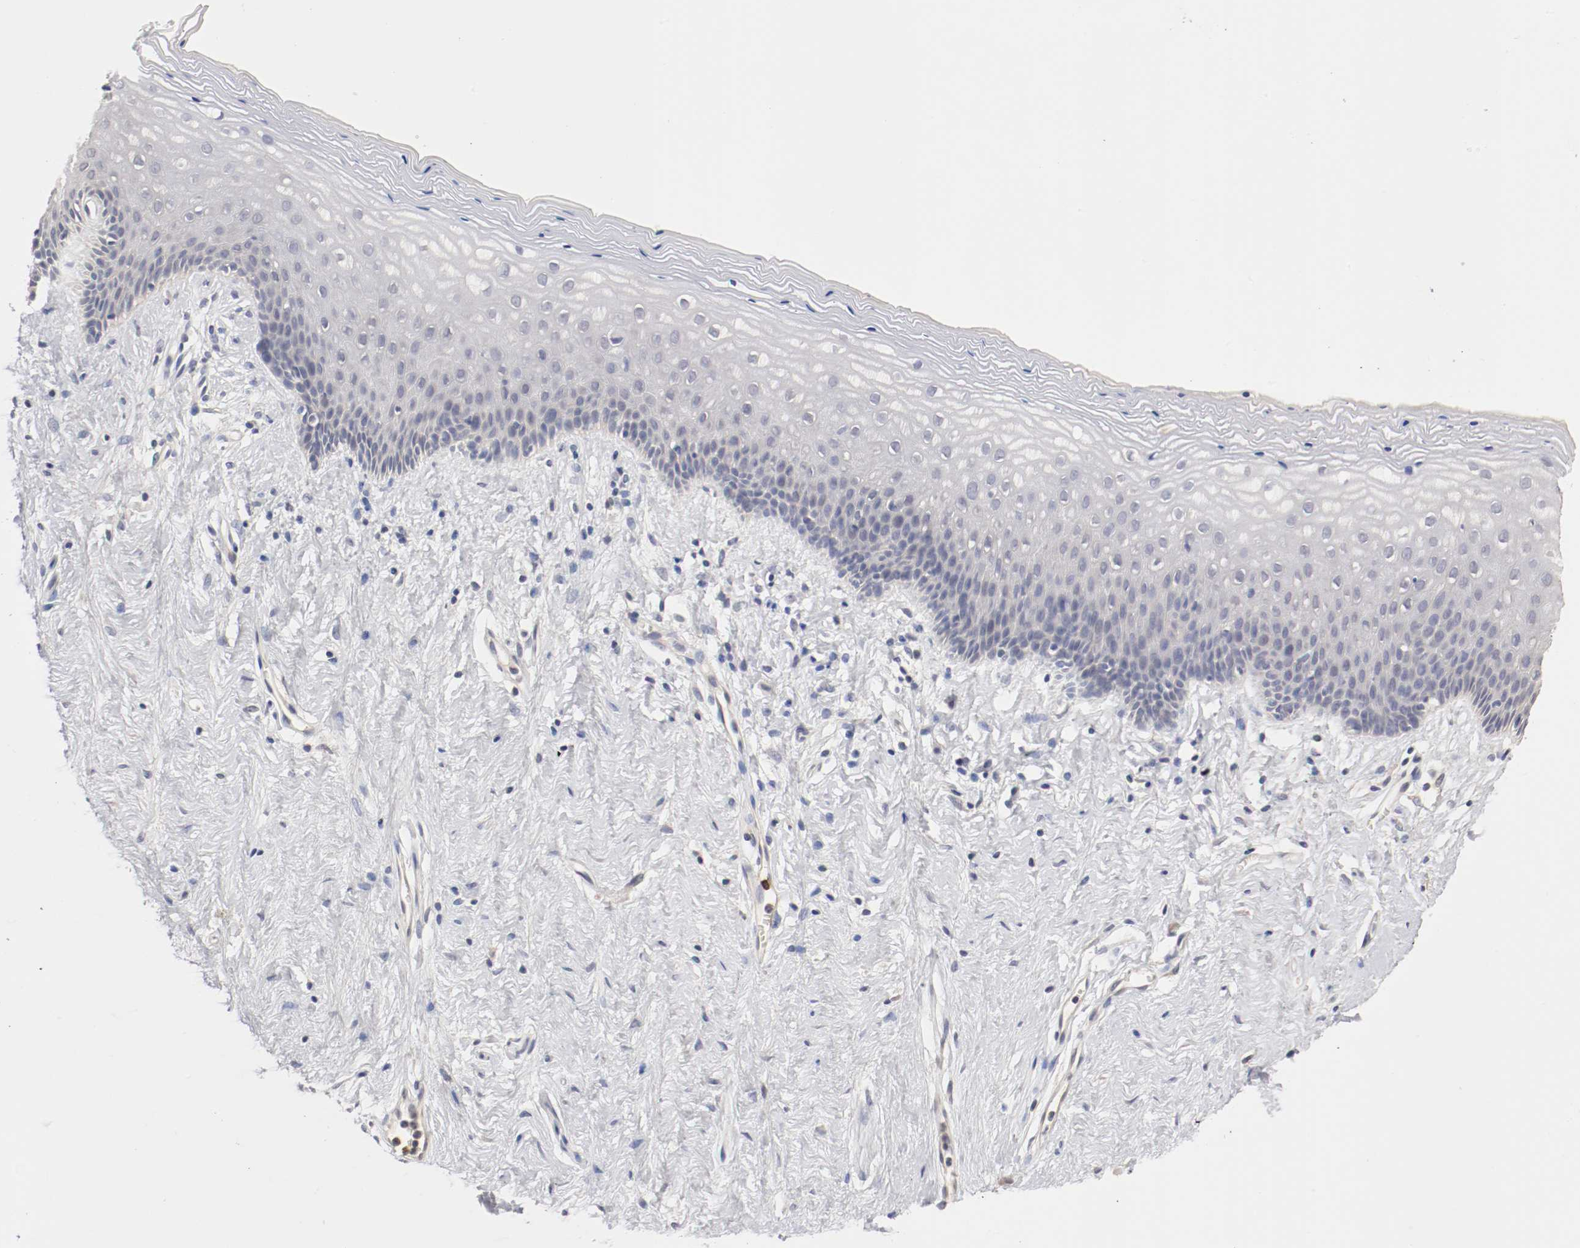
{"staining": {"intensity": "negative", "quantity": "none", "location": "none"}, "tissue": "vagina", "cell_type": "Squamous epithelial cells", "image_type": "normal", "snomed": [{"axis": "morphology", "description": "Normal tissue, NOS"}, {"axis": "topography", "description": "Vagina"}], "caption": "The image shows no significant staining in squamous epithelial cells of vagina. The staining is performed using DAB brown chromogen with nuclei counter-stained in using hematoxylin.", "gene": "CEBPE", "patient": {"sex": "female", "age": 44}}